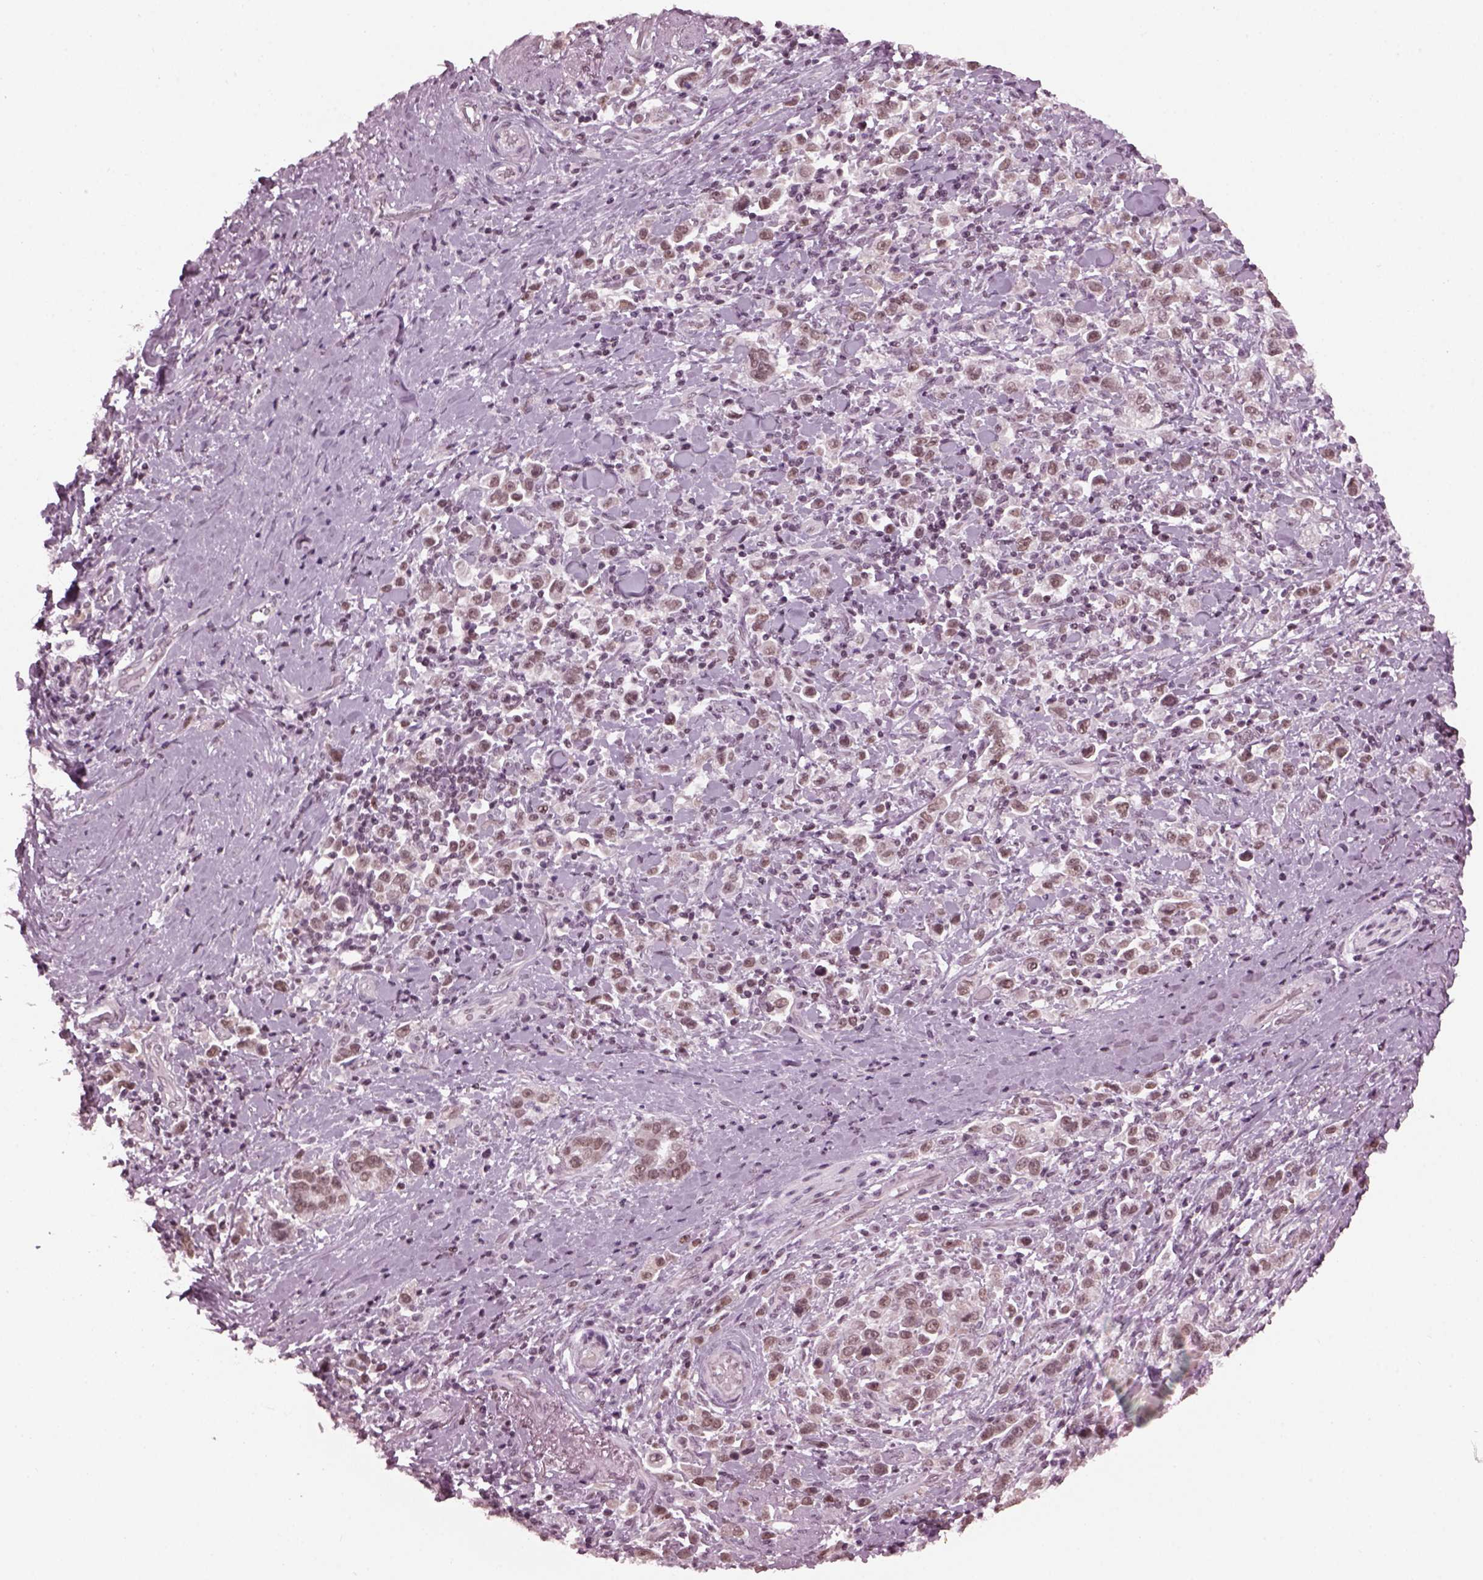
{"staining": {"intensity": "weak", "quantity": "25%-75%", "location": "nuclear"}, "tissue": "stomach cancer", "cell_type": "Tumor cells", "image_type": "cancer", "snomed": [{"axis": "morphology", "description": "Adenocarcinoma, NOS"}, {"axis": "topography", "description": "Stomach"}], "caption": "Immunohistochemical staining of human stomach cancer reveals low levels of weak nuclear staining in approximately 25%-75% of tumor cells. The staining was performed using DAB to visualize the protein expression in brown, while the nuclei were stained in blue with hematoxylin (Magnification: 20x).", "gene": "RUVBL2", "patient": {"sex": "male", "age": 93}}